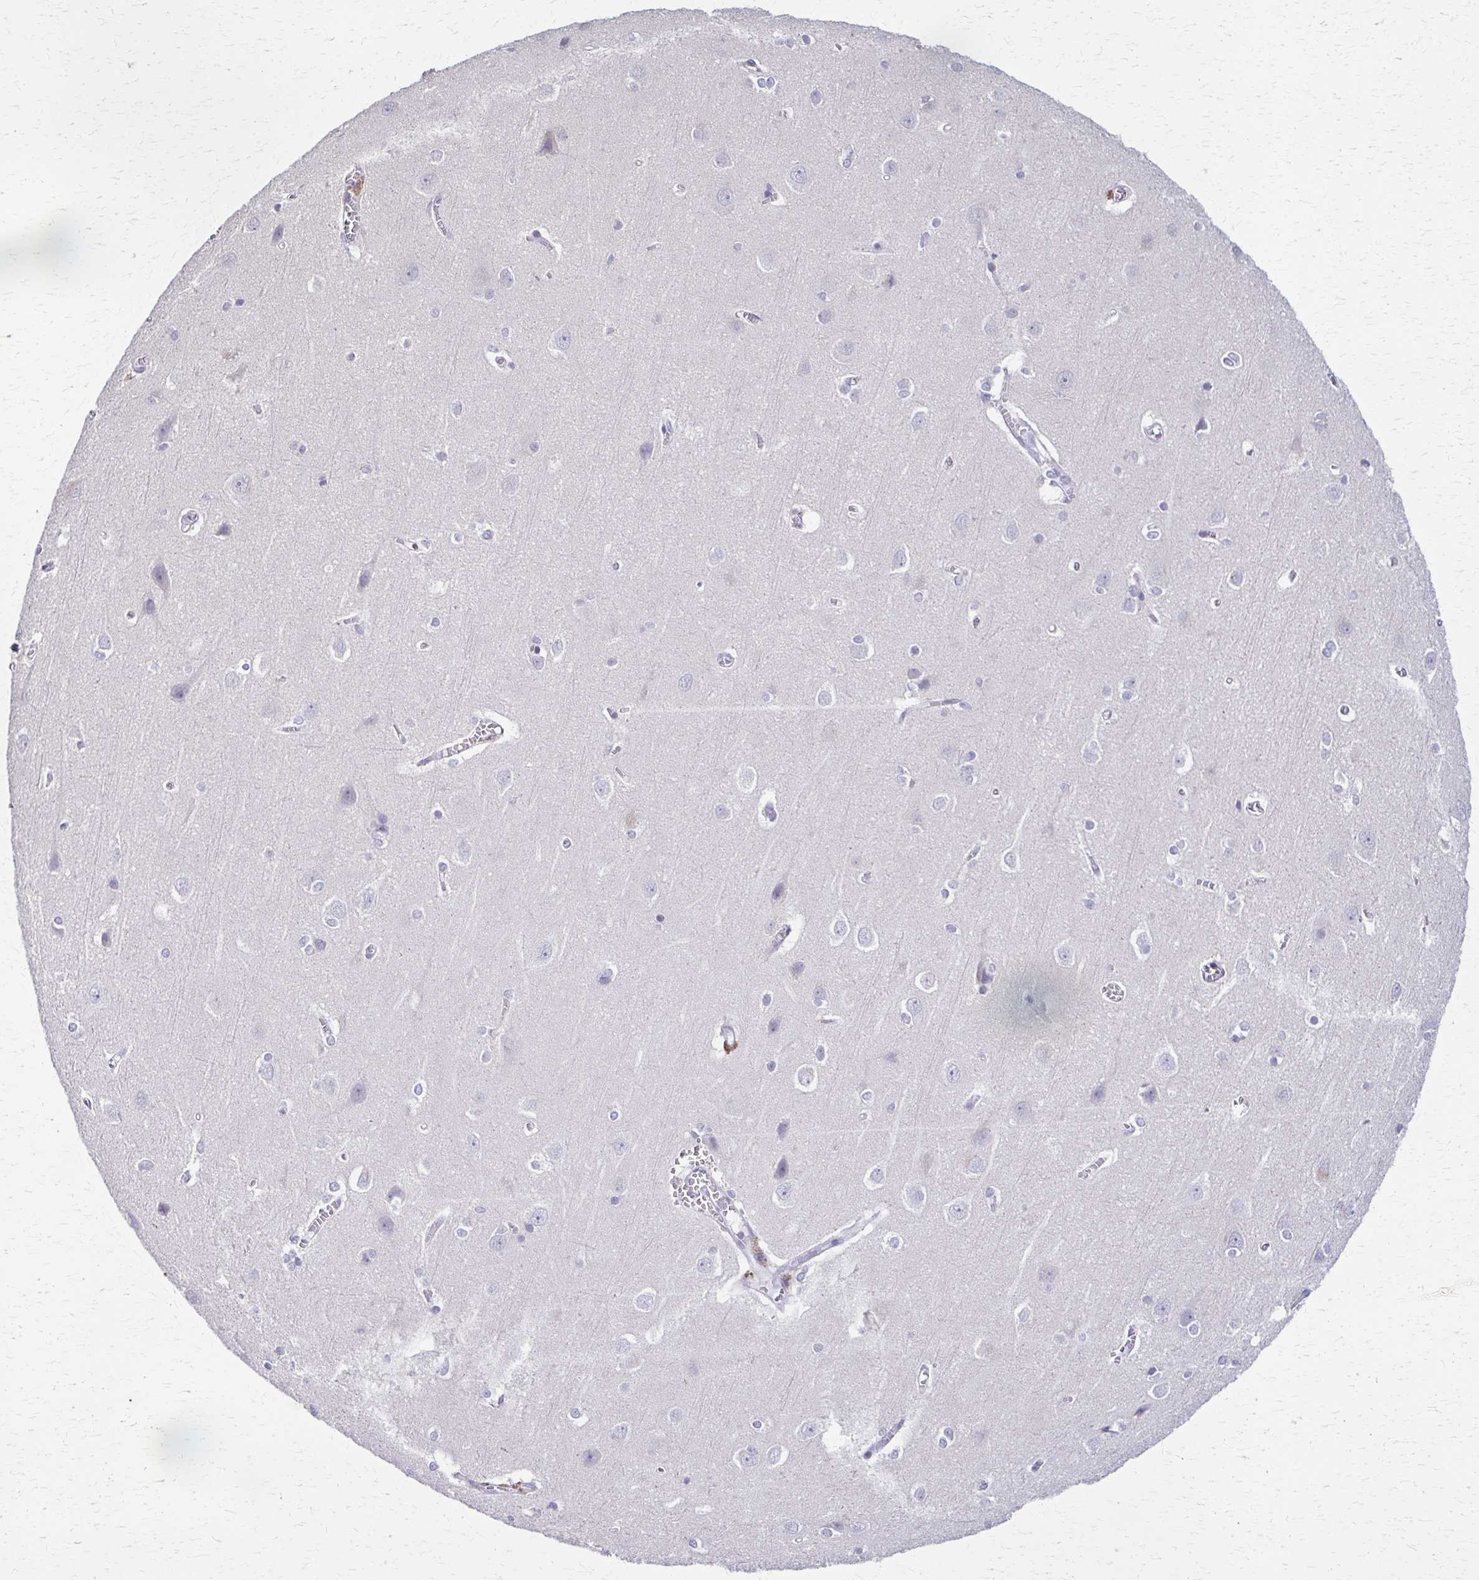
{"staining": {"intensity": "negative", "quantity": "none", "location": "none"}, "tissue": "cerebral cortex", "cell_type": "Endothelial cells", "image_type": "normal", "snomed": [{"axis": "morphology", "description": "Normal tissue, NOS"}, {"axis": "topography", "description": "Cerebral cortex"}], "caption": "This is an IHC micrograph of benign human cerebral cortex. There is no staining in endothelial cells.", "gene": "PIK3AP1", "patient": {"sex": "male", "age": 37}}